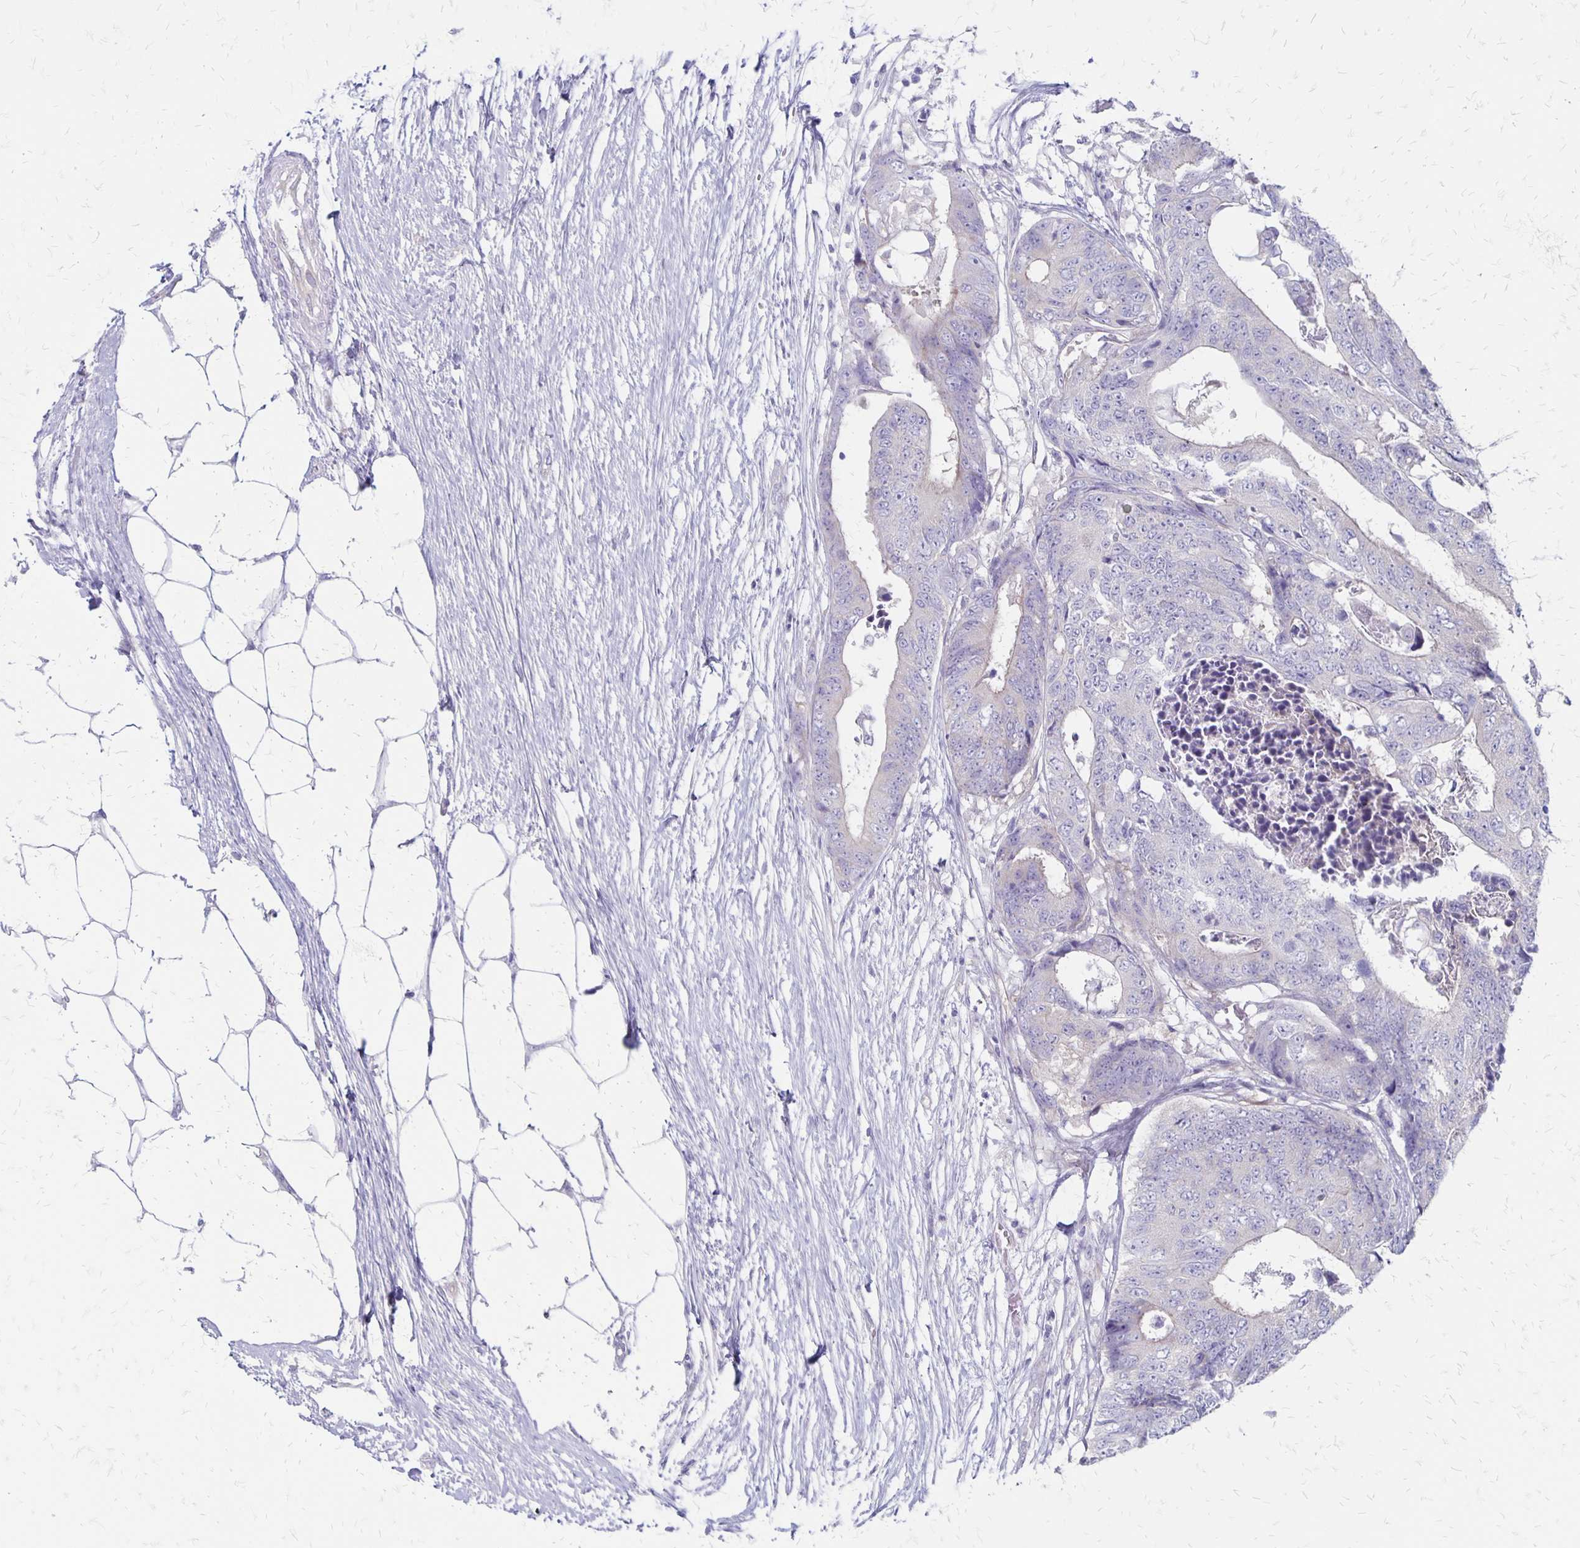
{"staining": {"intensity": "negative", "quantity": "none", "location": "none"}, "tissue": "colorectal cancer", "cell_type": "Tumor cells", "image_type": "cancer", "snomed": [{"axis": "morphology", "description": "Adenocarcinoma, NOS"}, {"axis": "topography", "description": "Colon"}], "caption": "Tumor cells are negative for protein expression in human colorectal cancer (adenocarcinoma).", "gene": "HOMER1", "patient": {"sex": "female", "age": 48}}